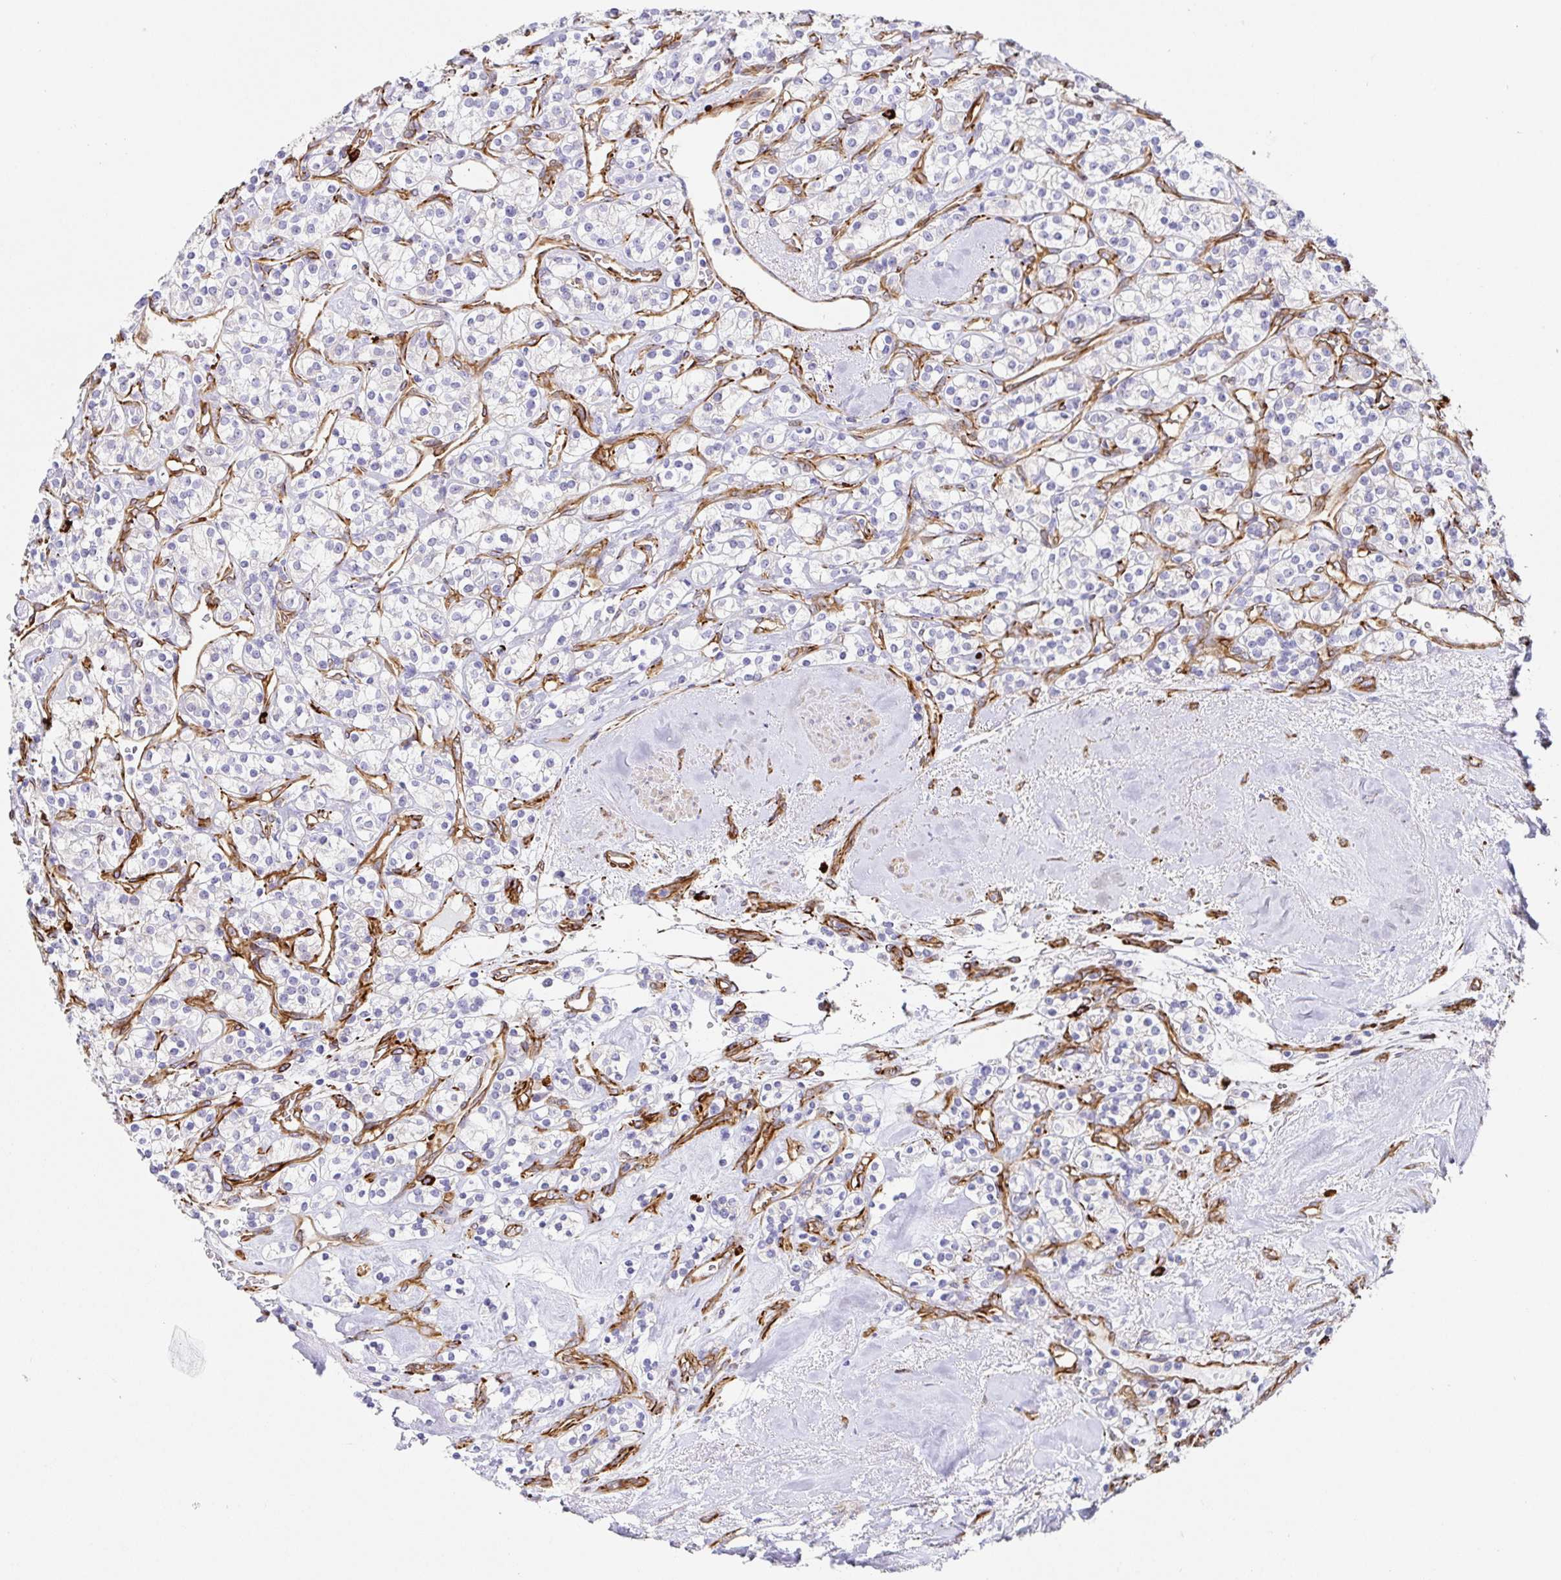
{"staining": {"intensity": "negative", "quantity": "none", "location": "none"}, "tissue": "renal cancer", "cell_type": "Tumor cells", "image_type": "cancer", "snomed": [{"axis": "morphology", "description": "Adenocarcinoma, NOS"}, {"axis": "topography", "description": "Kidney"}], "caption": "Immunohistochemistry histopathology image of adenocarcinoma (renal) stained for a protein (brown), which shows no staining in tumor cells.", "gene": "DOCK1", "patient": {"sex": "male", "age": 77}}